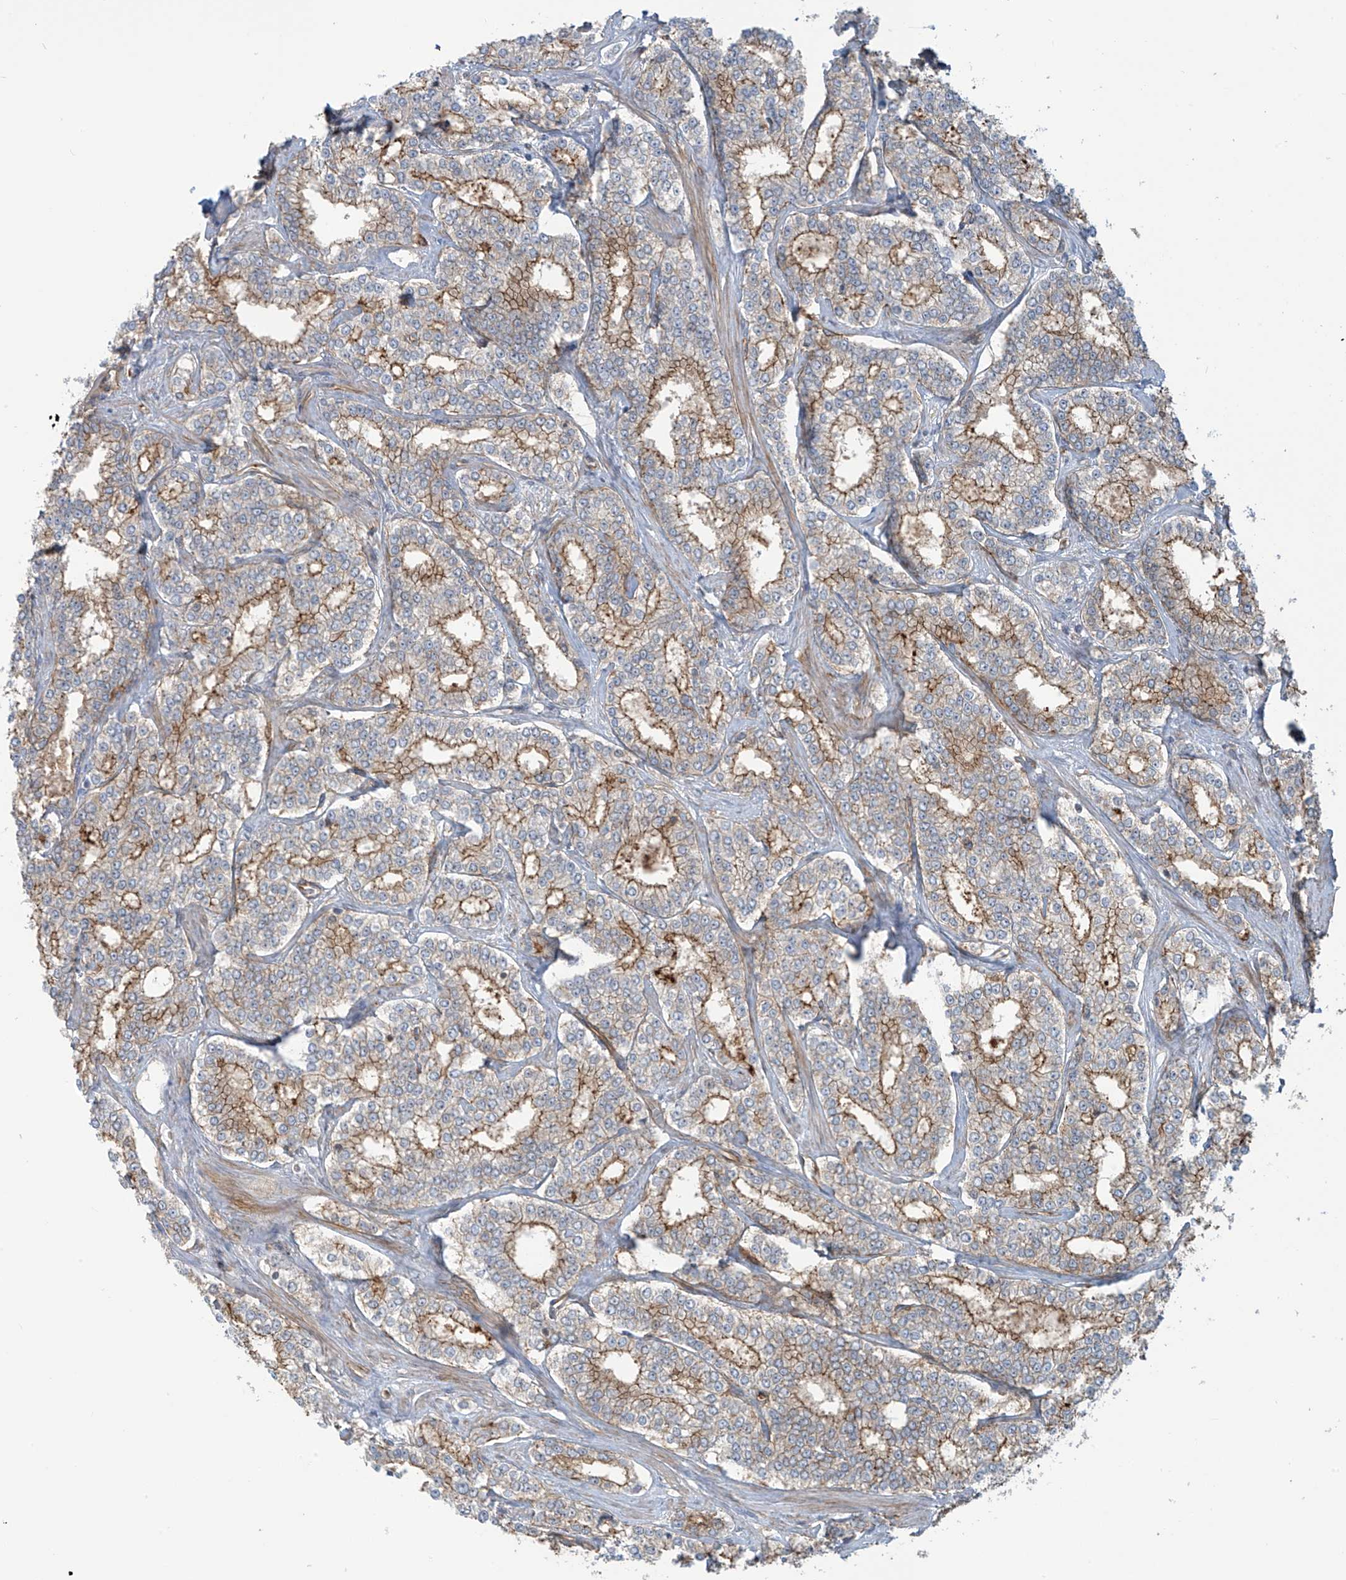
{"staining": {"intensity": "moderate", "quantity": "25%-75%", "location": "cytoplasmic/membranous"}, "tissue": "prostate cancer", "cell_type": "Tumor cells", "image_type": "cancer", "snomed": [{"axis": "morphology", "description": "Normal tissue, NOS"}, {"axis": "morphology", "description": "Adenocarcinoma, High grade"}, {"axis": "topography", "description": "Prostate"}], "caption": "Immunohistochemical staining of human prostate cancer (high-grade adenocarcinoma) demonstrates moderate cytoplasmic/membranous protein positivity in approximately 25%-75% of tumor cells. The staining is performed using DAB brown chromogen to label protein expression. The nuclei are counter-stained blue using hematoxylin.", "gene": "SLC9A2", "patient": {"sex": "male", "age": 83}}